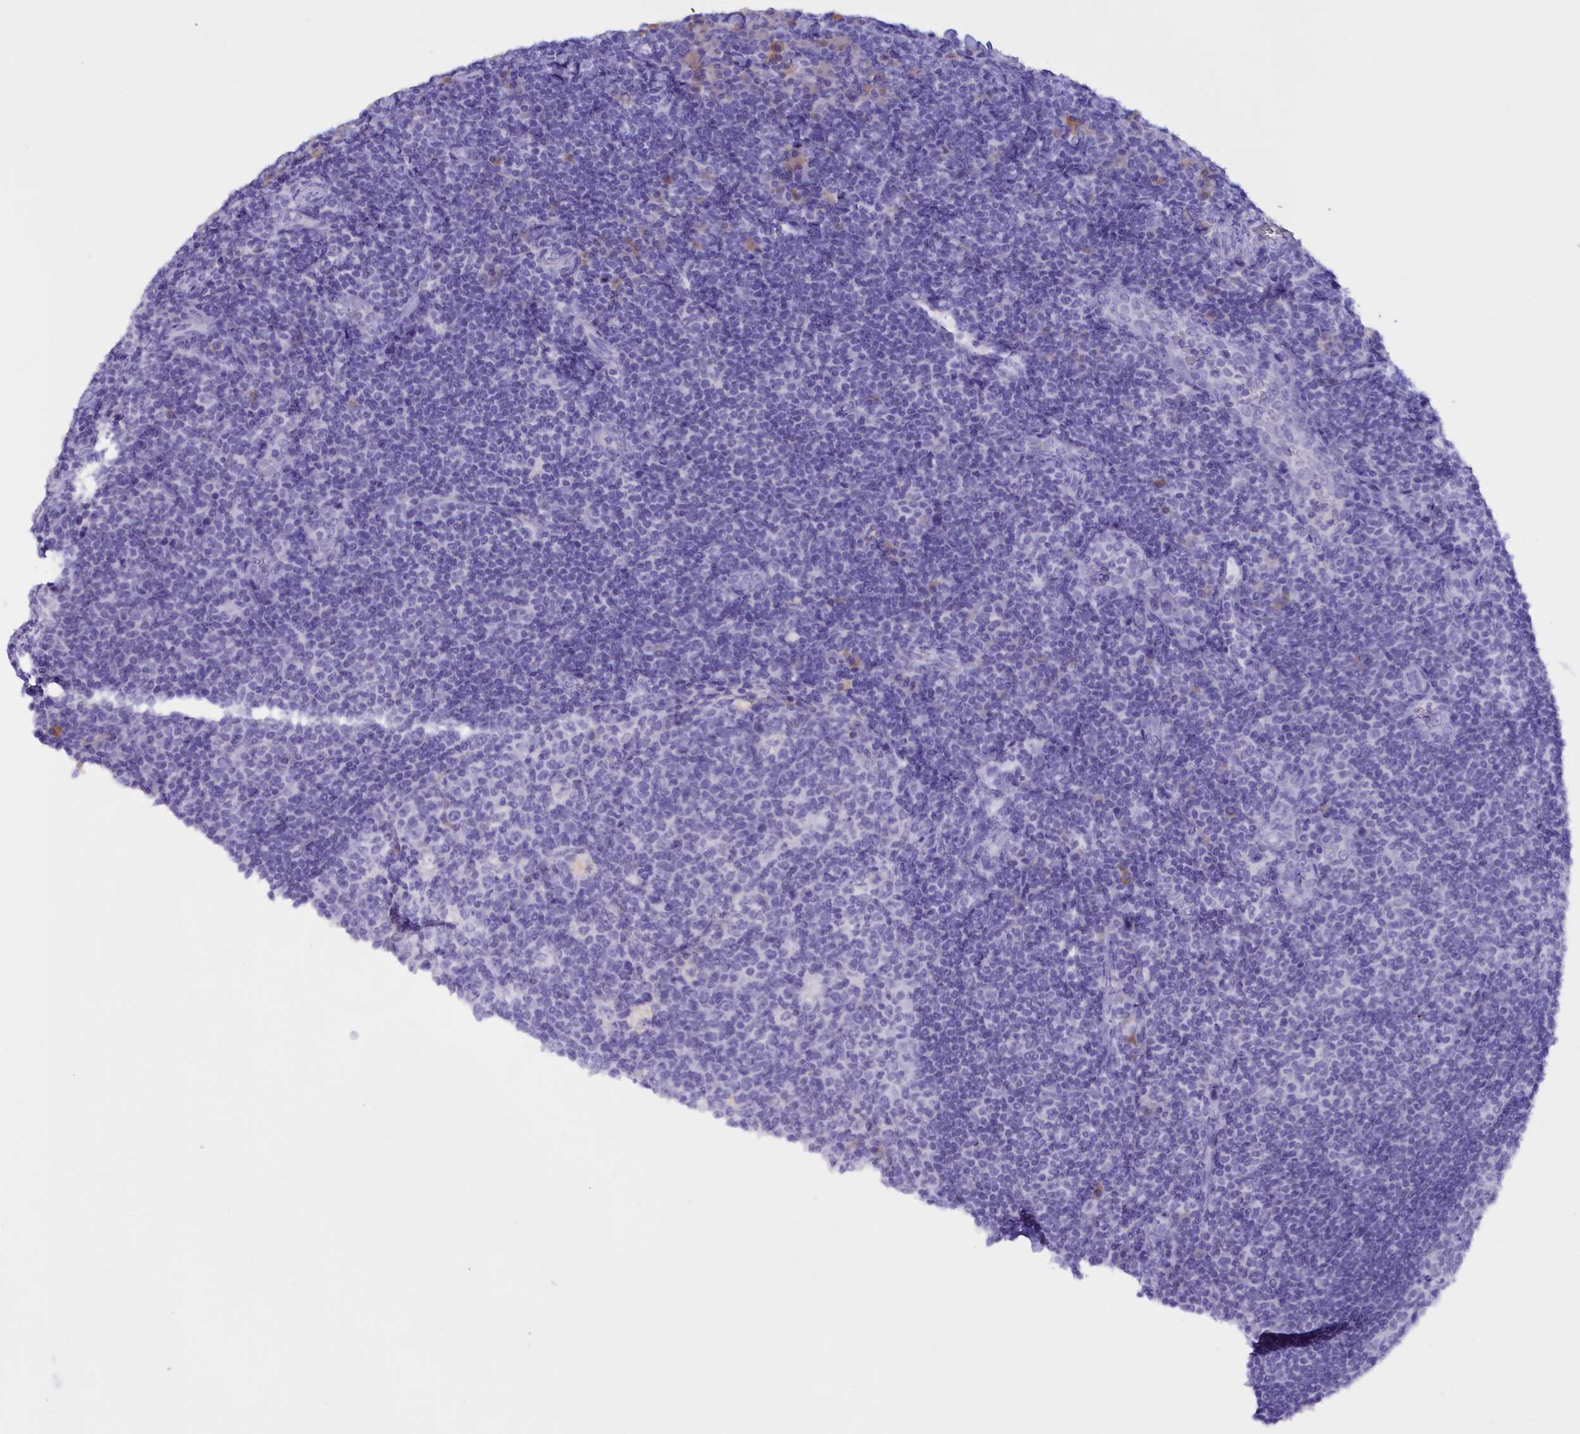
{"staining": {"intensity": "negative", "quantity": "none", "location": "none"}, "tissue": "tonsil", "cell_type": "Germinal center cells", "image_type": "normal", "snomed": [{"axis": "morphology", "description": "Normal tissue, NOS"}, {"axis": "topography", "description": "Tonsil"}], "caption": "Germinal center cells are negative for protein expression in unremarkable human tonsil. (DAB immunohistochemistry with hematoxylin counter stain).", "gene": "PROK2", "patient": {"sex": "male", "age": 17}}